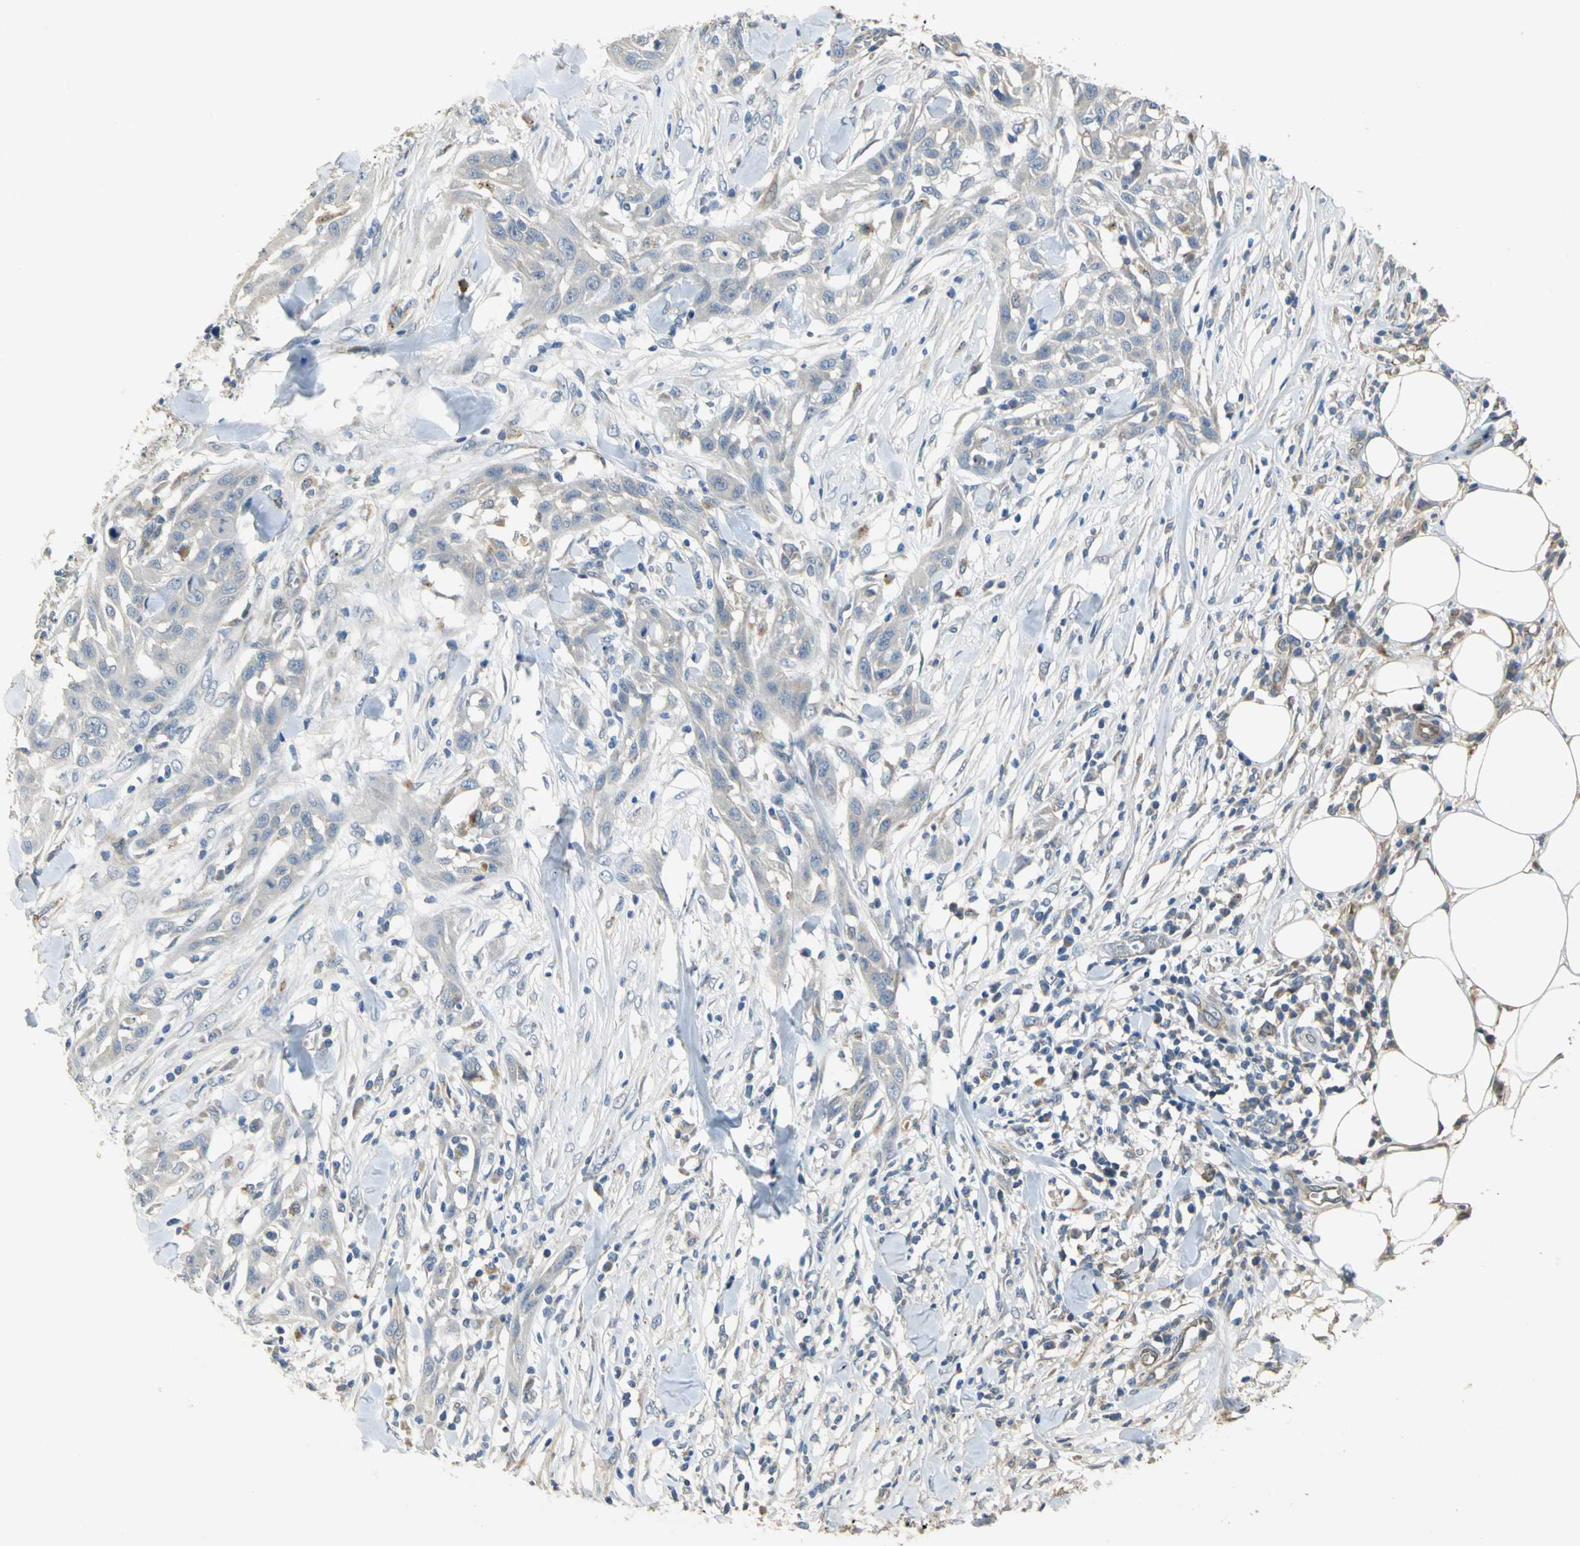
{"staining": {"intensity": "negative", "quantity": "none", "location": "none"}, "tissue": "skin cancer", "cell_type": "Tumor cells", "image_type": "cancer", "snomed": [{"axis": "morphology", "description": "Squamous cell carcinoma, NOS"}, {"axis": "topography", "description": "Skin"}], "caption": "An immunohistochemistry (IHC) photomicrograph of skin squamous cell carcinoma is shown. There is no staining in tumor cells of skin squamous cell carcinoma.", "gene": "IL17RB", "patient": {"sex": "male", "age": 24}}